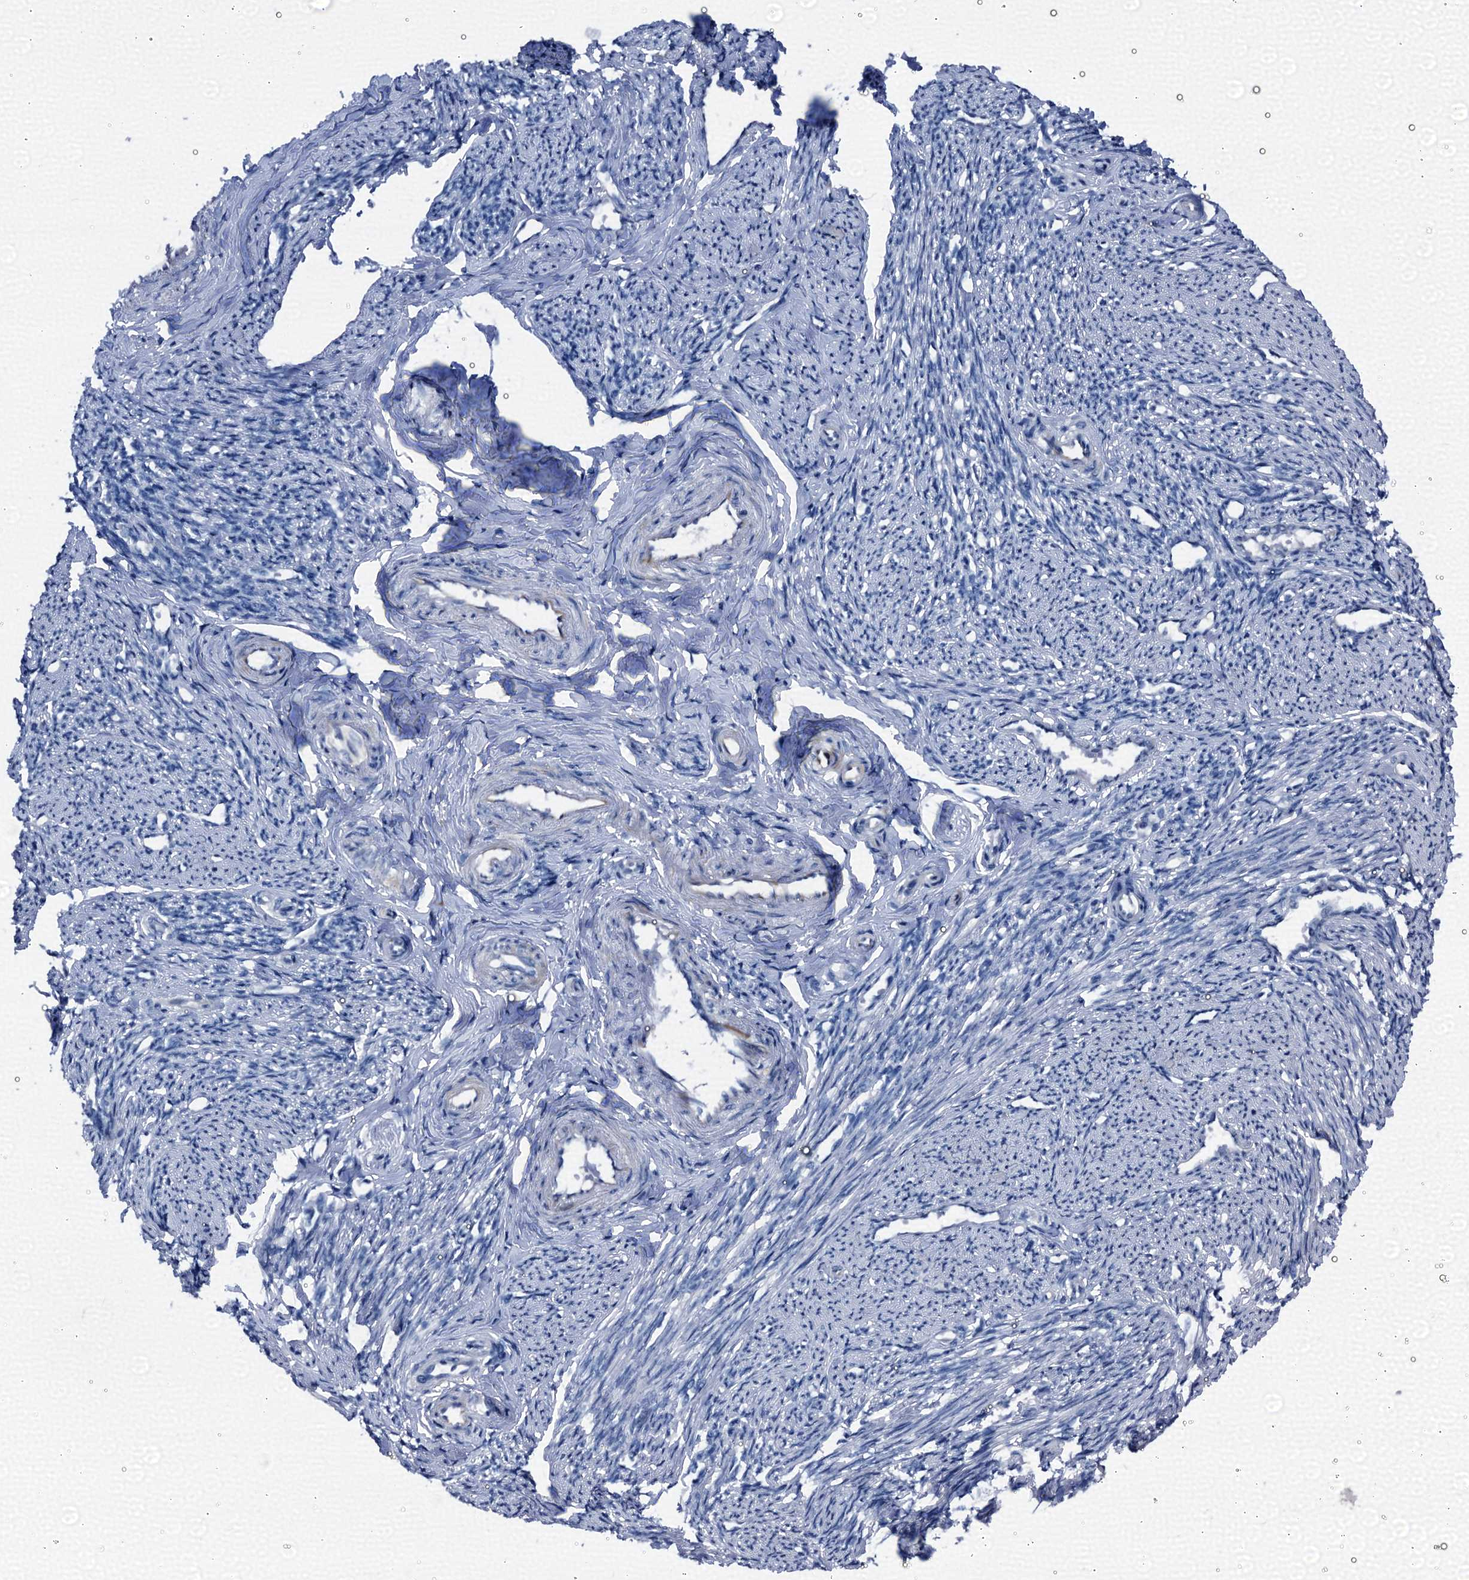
{"staining": {"intensity": "negative", "quantity": "none", "location": "none"}, "tissue": "smooth muscle", "cell_type": "Smooth muscle cells", "image_type": "normal", "snomed": [{"axis": "morphology", "description": "Normal tissue, NOS"}, {"axis": "topography", "description": "Smooth muscle"}, {"axis": "topography", "description": "Uterus"}], "caption": "This is an immunohistochemistry photomicrograph of normal human smooth muscle. There is no staining in smooth muscle cells.", "gene": "EMG1", "patient": {"sex": "female", "age": 59}}